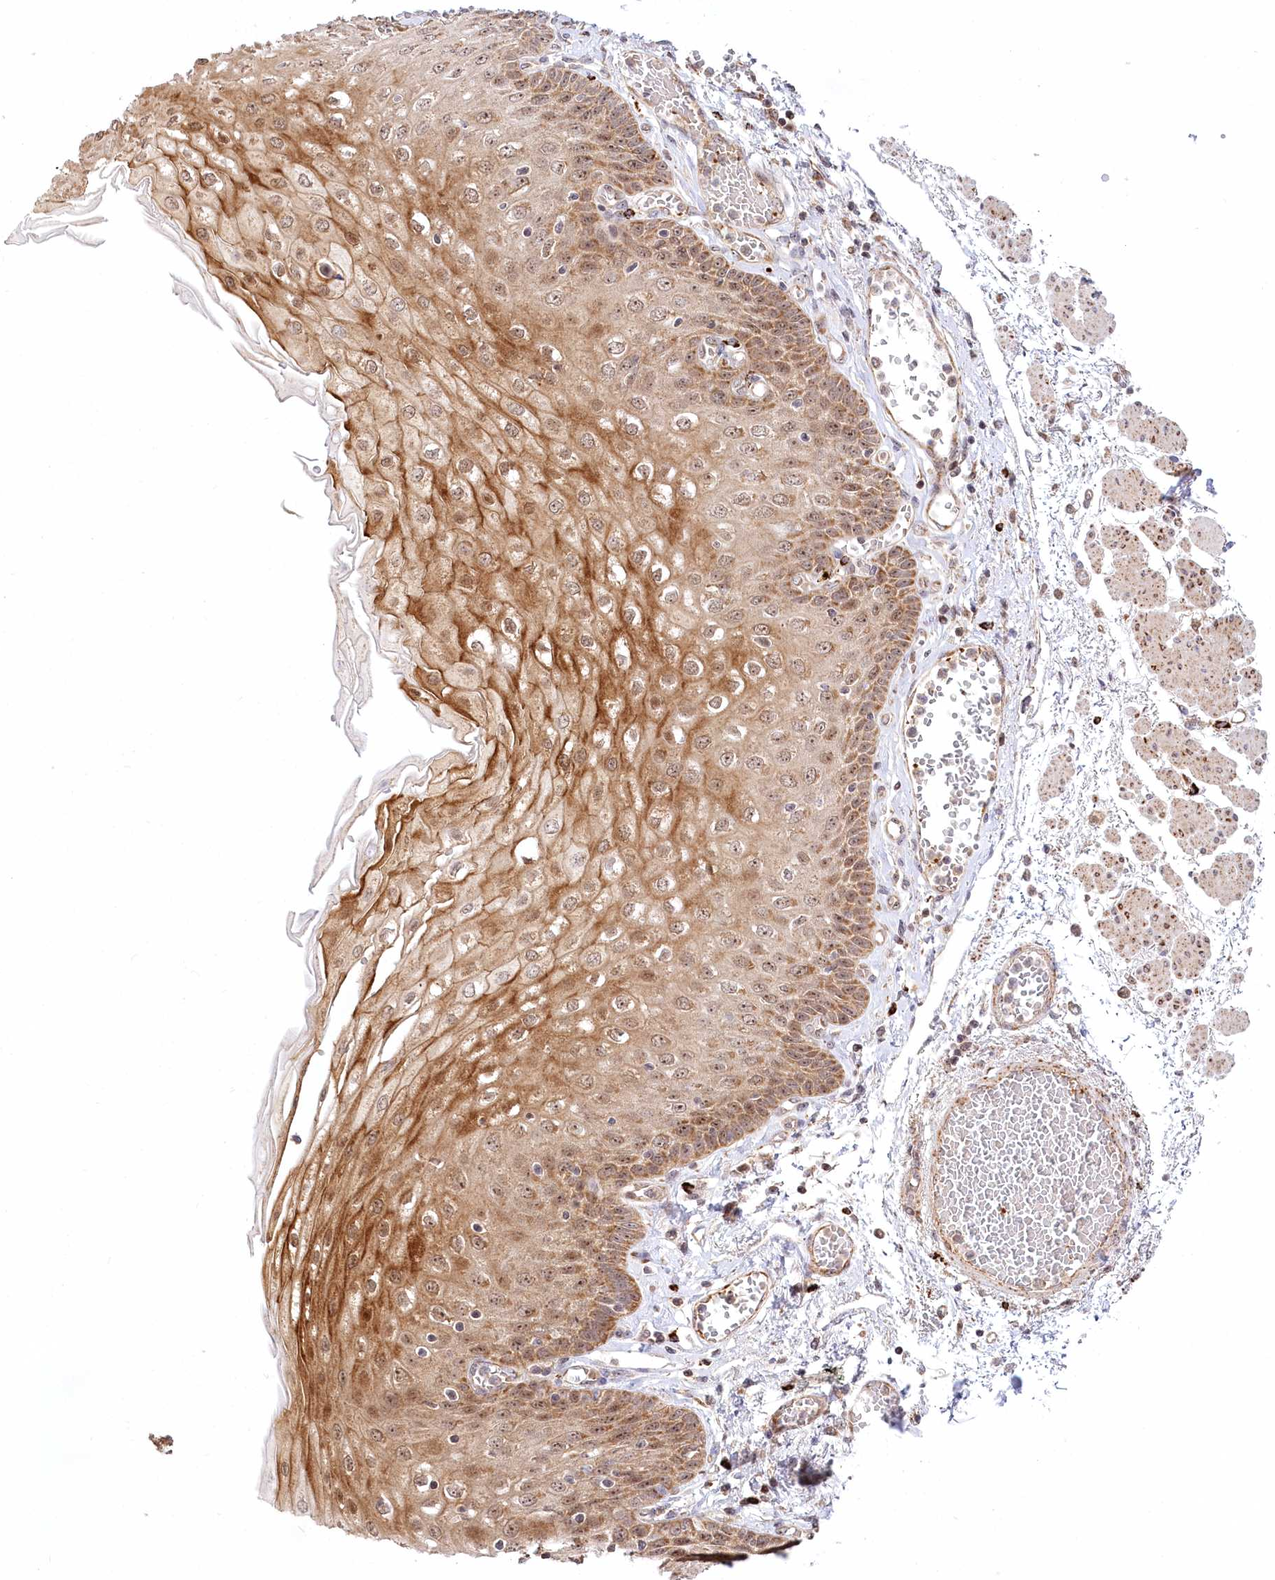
{"staining": {"intensity": "moderate", "quantity": ">75%", "location": "cytoplasmic/membranous,nuclear"}, "tissue": "esophagus", "cell_type": "Squamous epithelial cells", "image_type": "normal", "snomed": [{"axis": "morphology", "description": "Normal tissue, NOS"}, {"axis": "topography", "description": "Esophagus"}], "caption": "Immunohistochemical staining of normal human esophagus displays medium levels of moderate cytoplasmic/membranous,nuclear positivity in approximately >75% of squamous epithelial cells. (IHC, brightfield microscopy, high magnification).", "gene": "RTN4IP1", "patient": {"sex": "male", "age": 81}}